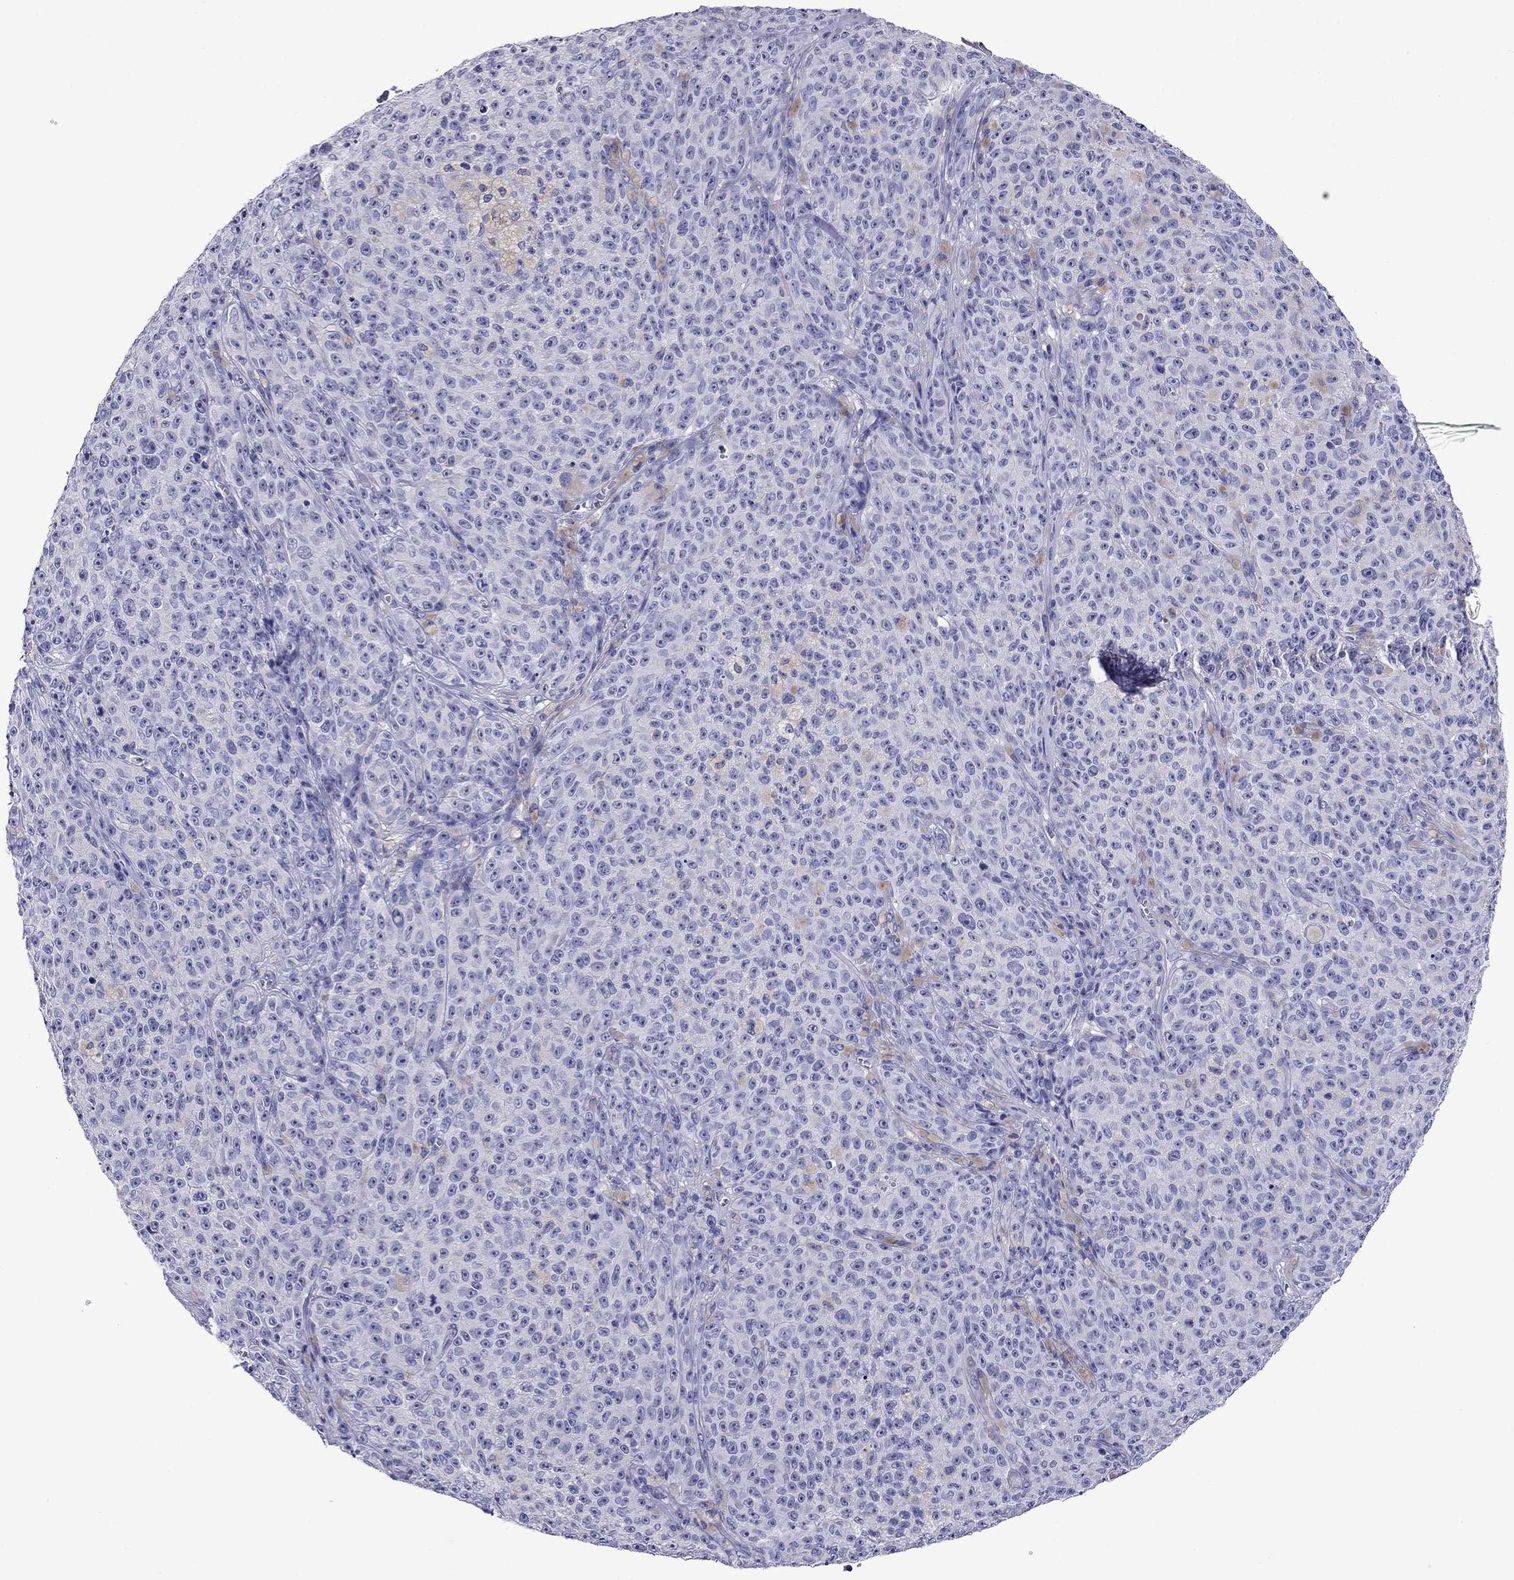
{"staining": {"intensity": "negative", "quantity": "none", "location": "none"}, "tissue": "melanoma", "cell_type": "Tumor cells", "image_type": "cancer", "snomed": [{"axis": "morphology", "description": "Malignant melanoma, NOS"}, {"axis": "topography", "description": "Skin"}], "caption": "There is no significant staining in tumor cells of malignant melanoma. (Immunohistochemistry, brightfield microscopy, high magnification).", "gene": "SCG2", "patient": {"sex": "female", "age": 82}}